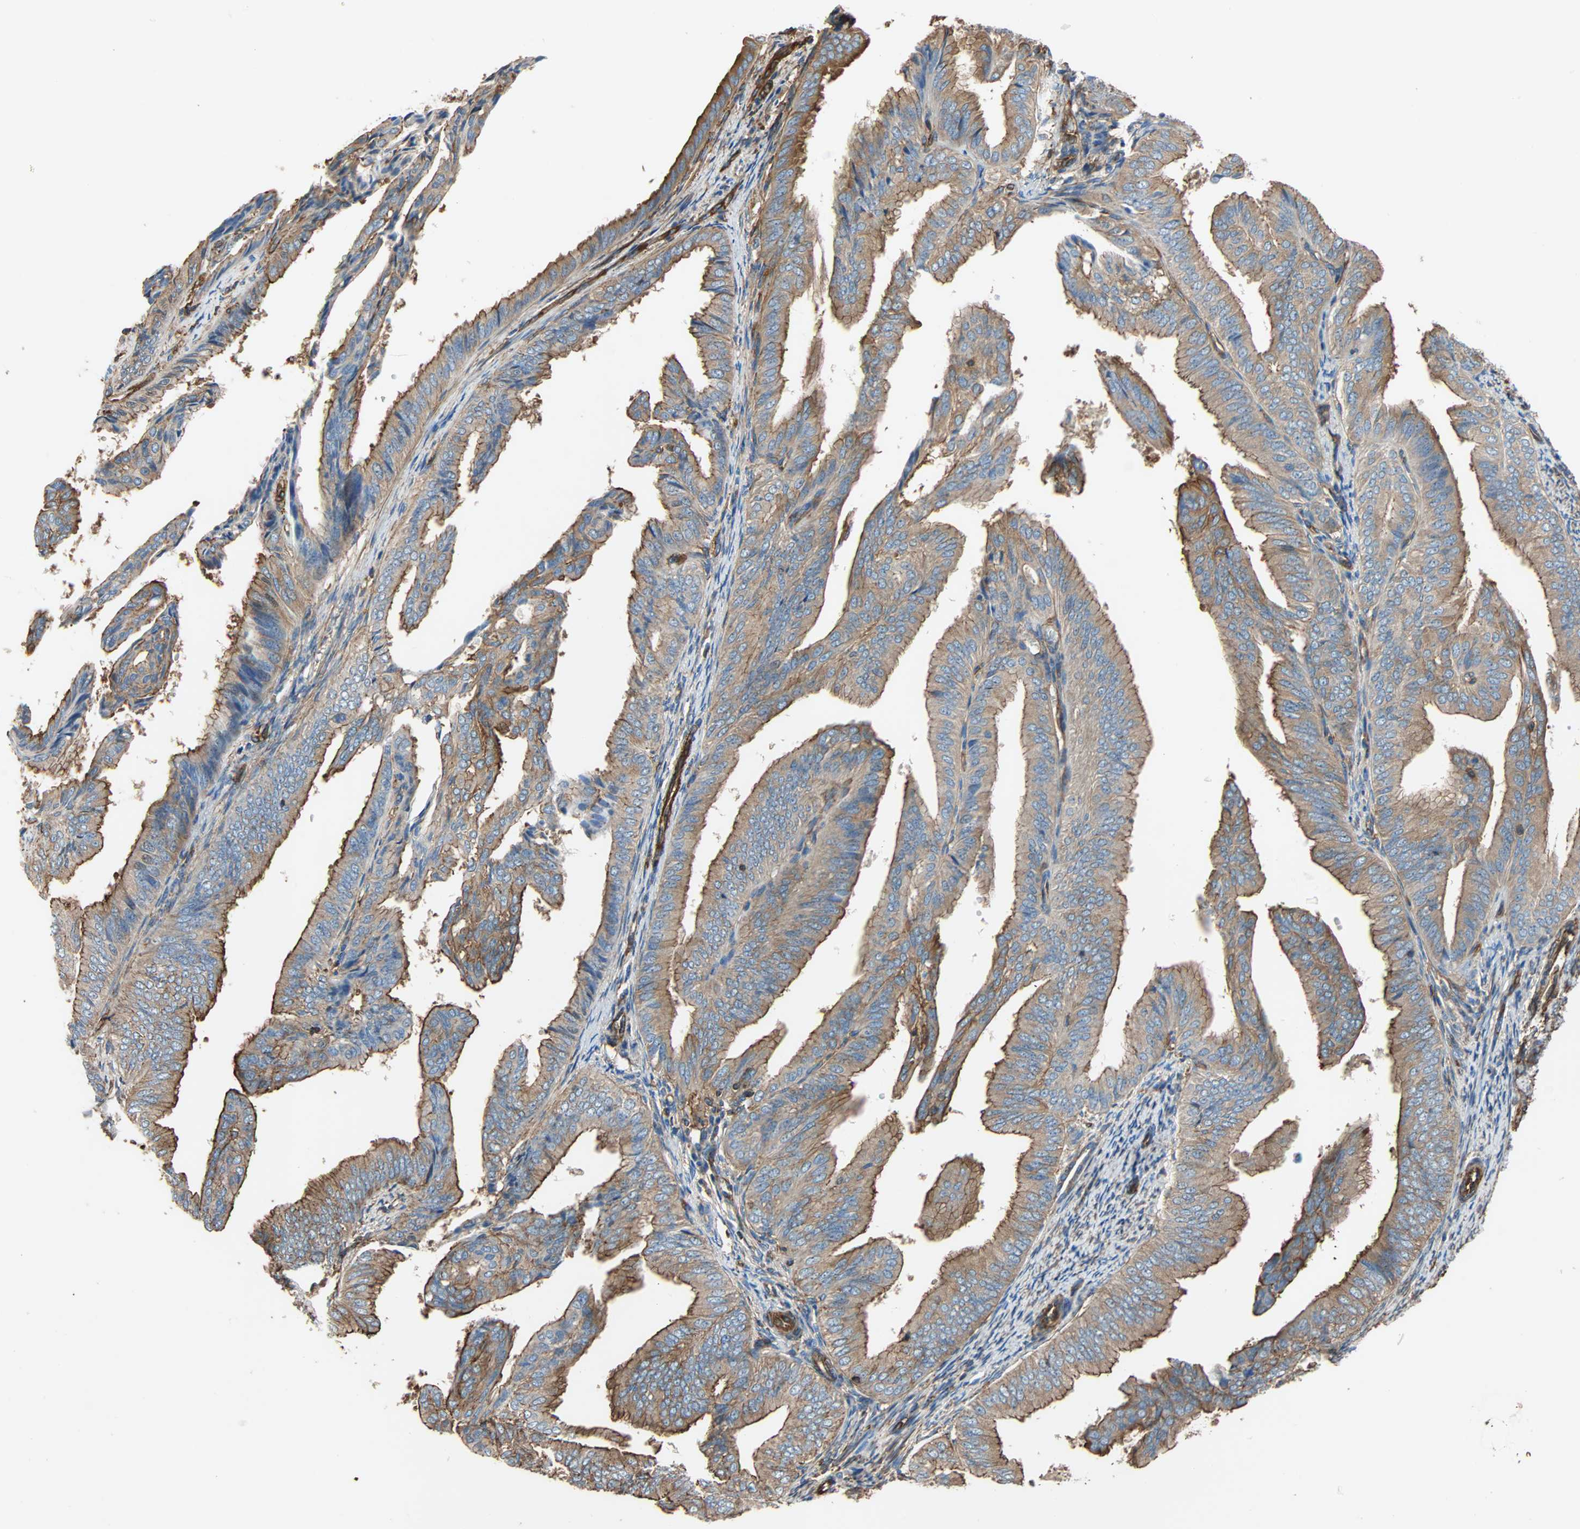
{"staining": {"intensity": "moderate", "quantity": "25%-75%", "location": "cytoplasmic/membranous"}, "tissue": "endometrial cancer", "cell_type": "Tumor cells", "image_type": "cancer", "snomed": [{"axis": "morphology", "description": "Adenocarcinoma, NOS"}, {"axis": "topography", "description": "Endometrium"}], "caption": "High-magnification brightfield microscopy of endometrial cancer stained with DAB (3,3'-diaminobenzidine) (brown) and counterstained with hematoxylin (blue). tumor cells exhibit moderate cytoplasmic/membranous expression is identified in approximately25%-75% of cells.", "gene": "GALNT10", "patient": {"sex": "female", "age": 58}}